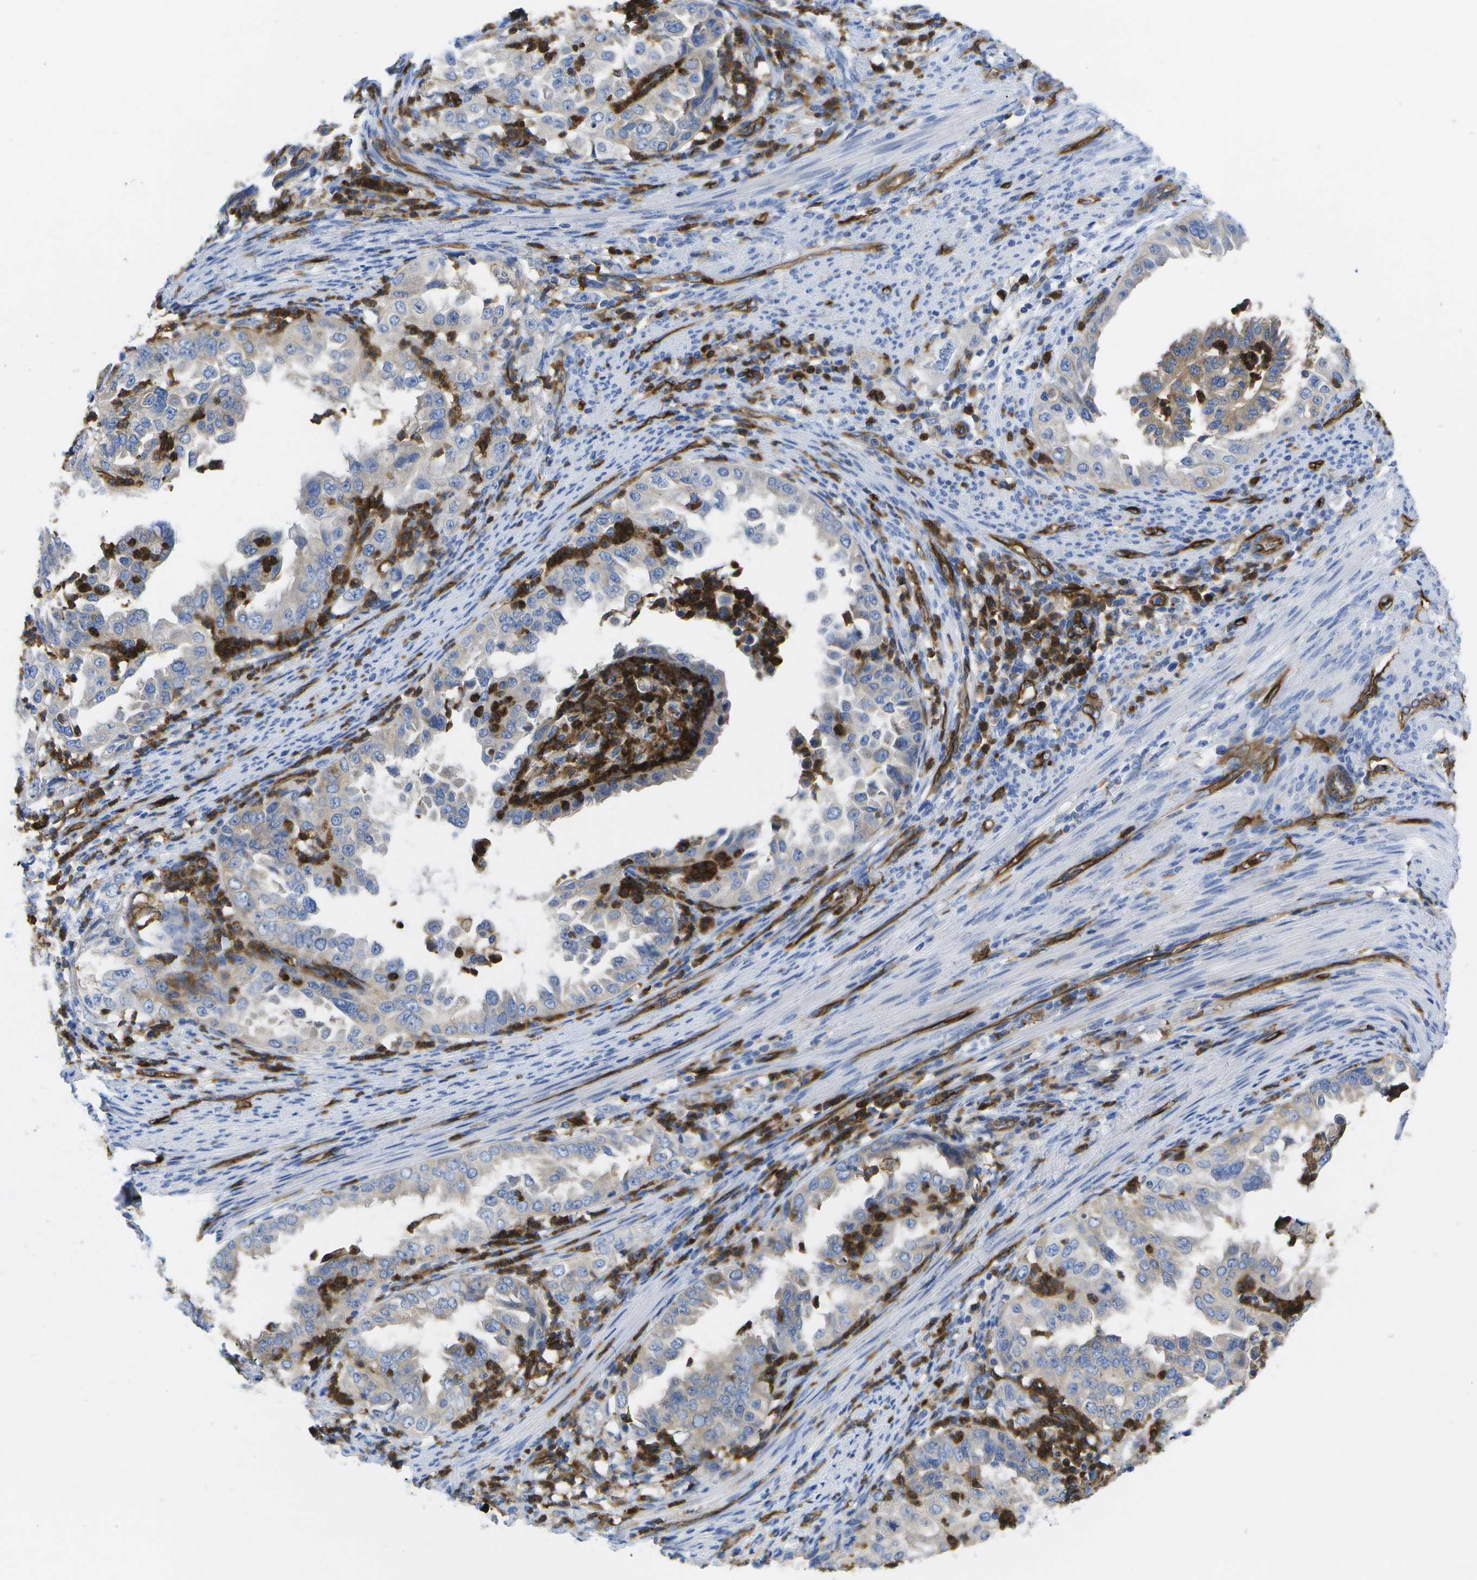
{"staining": {"intensity": "moderate", "quantity": "<25%", "location": "cytoplasmic/membranous"}, "tissue": "endometrial cancer", "cell_type": "Tumor cells", "image_type": "cancer", "snomed": [{"axis": "morphology", "description": "Adenocarcinoma, NOS"}, {"axis": "topography", "description": "Endometrium"}], "caption": "Immunohistochemistry (IHC) staining of adenocarcinoma (endometrial), which shows low levels of moderate cytoplasmic/membranous expression in approximately <25% of tumor cells indicating moderate cytoplasmic/membranous protein expression. The staining was performed using DAB (brown) for protein detection and nuclei were counterstained in hematoxylin (blue).", "gene": "DYSF", "patient": {"sex": "female", "age": 85}}